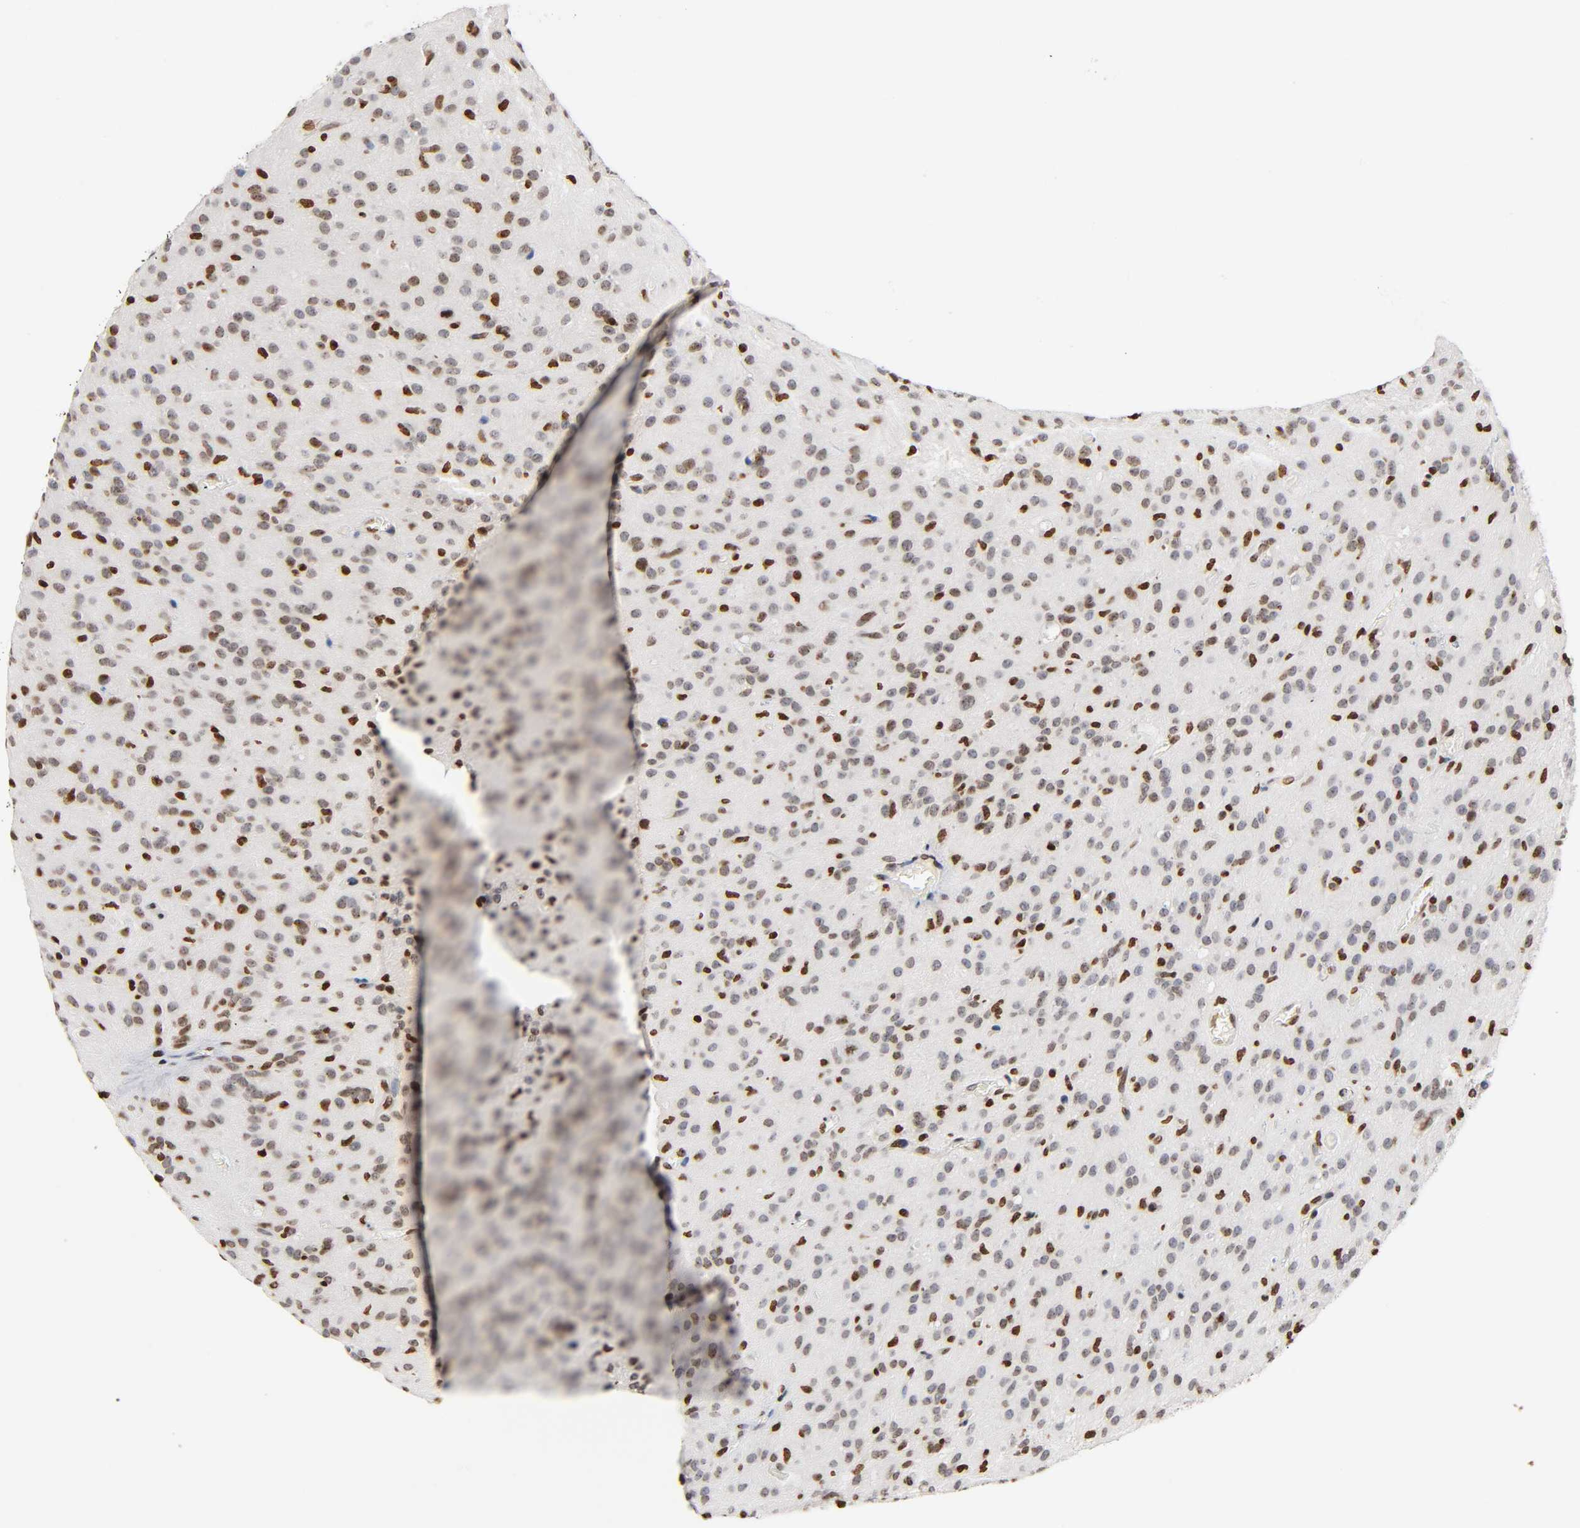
{"staining": {"intensity": "moderate", "quantity": ">75%", "location": "nuclear"}, "tissue": "glioma", "cell_type": "Tumor cells", "image_type": "cancer", "snomed": [{"axis": "morphology", "description": "Glioma, malignant, High grade"}, {"axis": "topography", "description": "Brain"}], "caption": "An IHC micrograph of neoplastic tissue is shown. Protein staining in brown highlights moderate nuclear positivity in malignant glioma (high-grade) within tumor cells.", "gene": "HOXA6", "patient": {"sex": "female", "age": 59}}